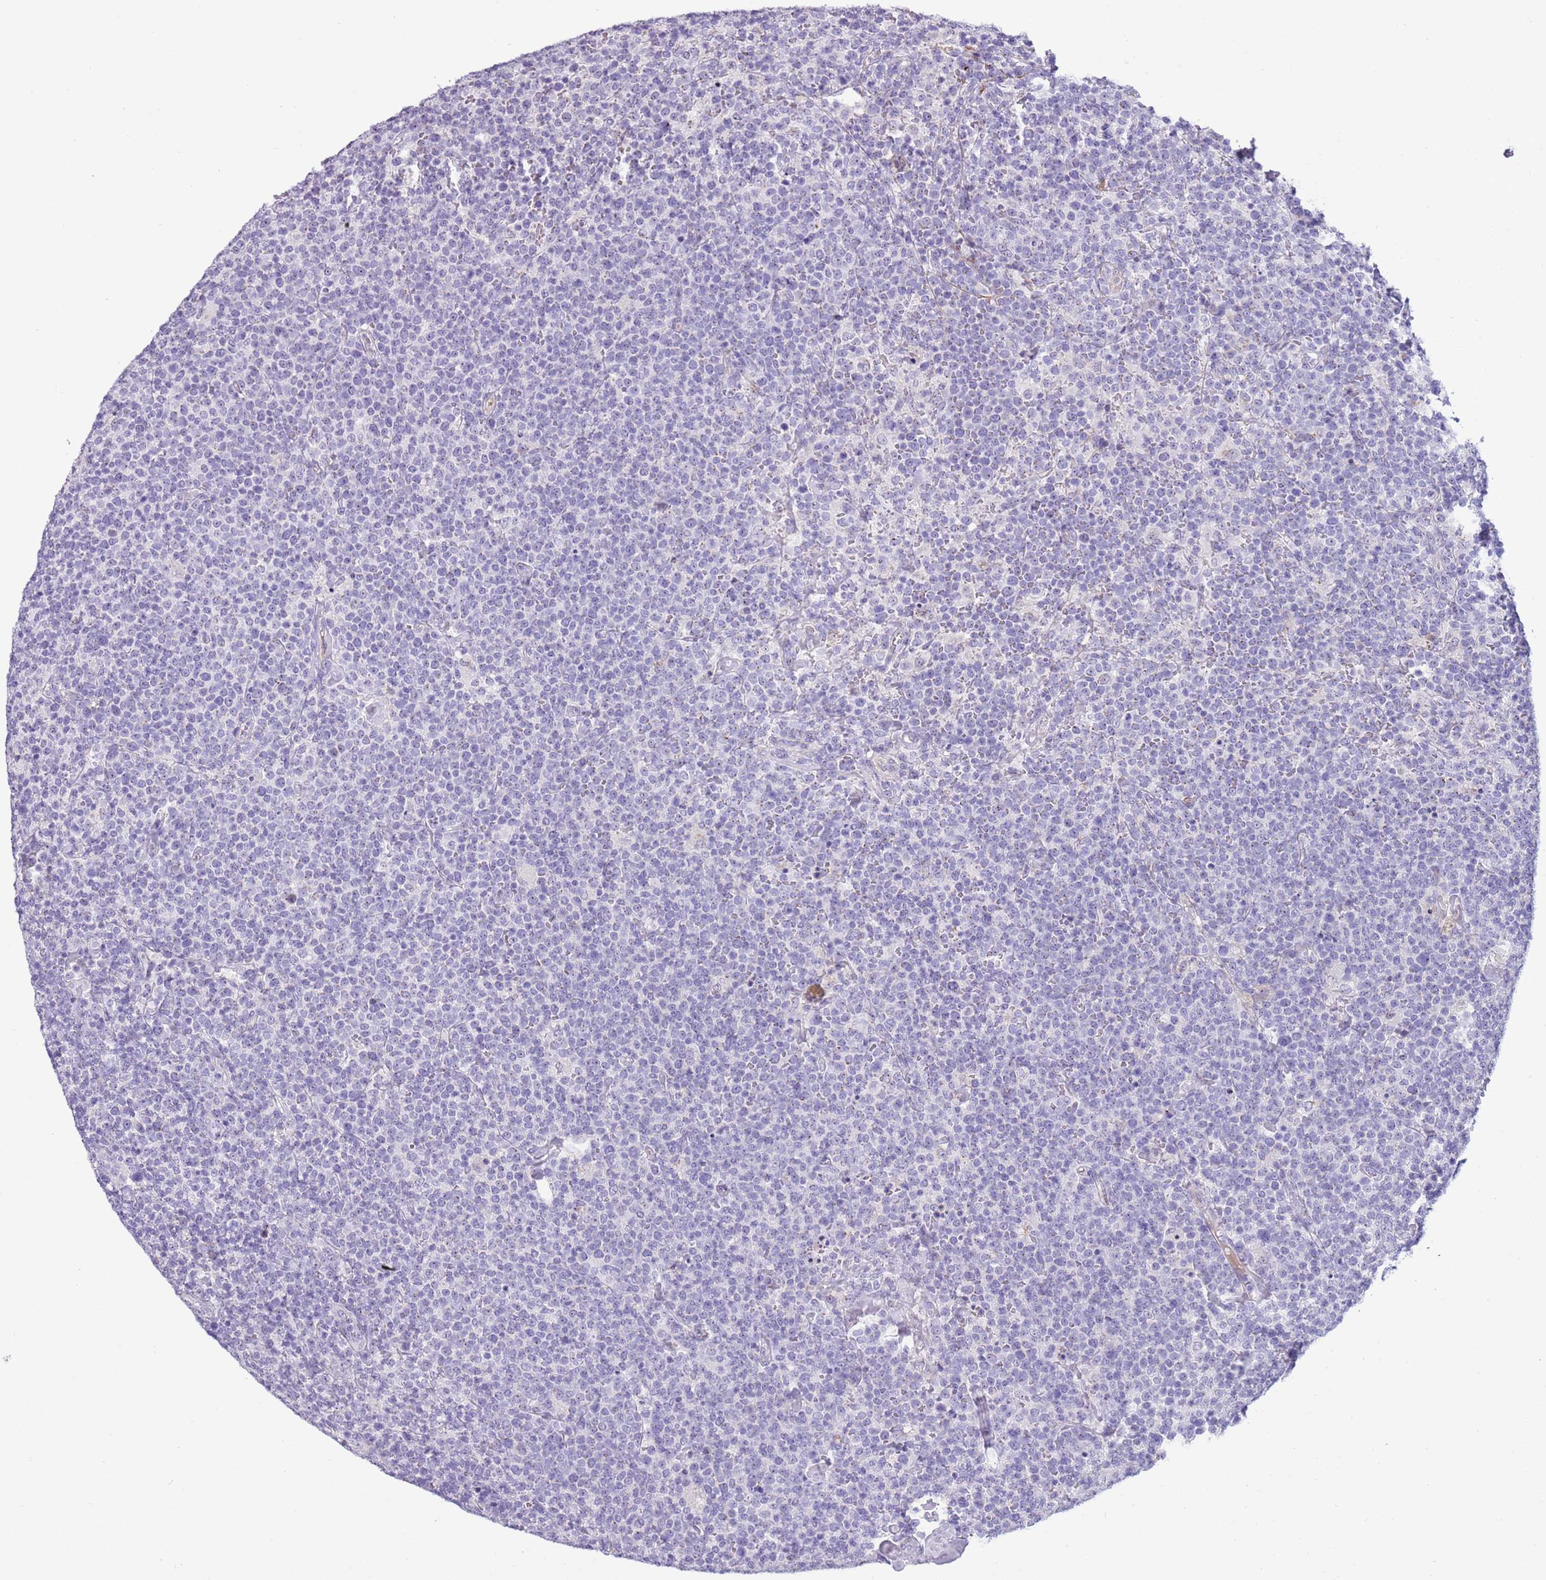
{"staining": {"intensity": "negative", "quantity": "none", "location": "none"}, "tissue": "lymphoma", "cell_type": "Tumor cells", "image_type": "cancer", "snomed": [{"axis": "morphology", "description": "Malignant lymphoma, non-Hodgkin's type, High grade"}, {"axis": "topography", "description": "Lymph node"}], "caption": "Immunohistochemistry micrograph of neoplastic tissue: human lymphoma stained with DAB (3,3'-diaminobenzidine) displays no significant protein expression in tumor cells. Nuclei are stained in blue.", "gene": "NBPF6", "patient": {"sex": "male", "age": 61}}